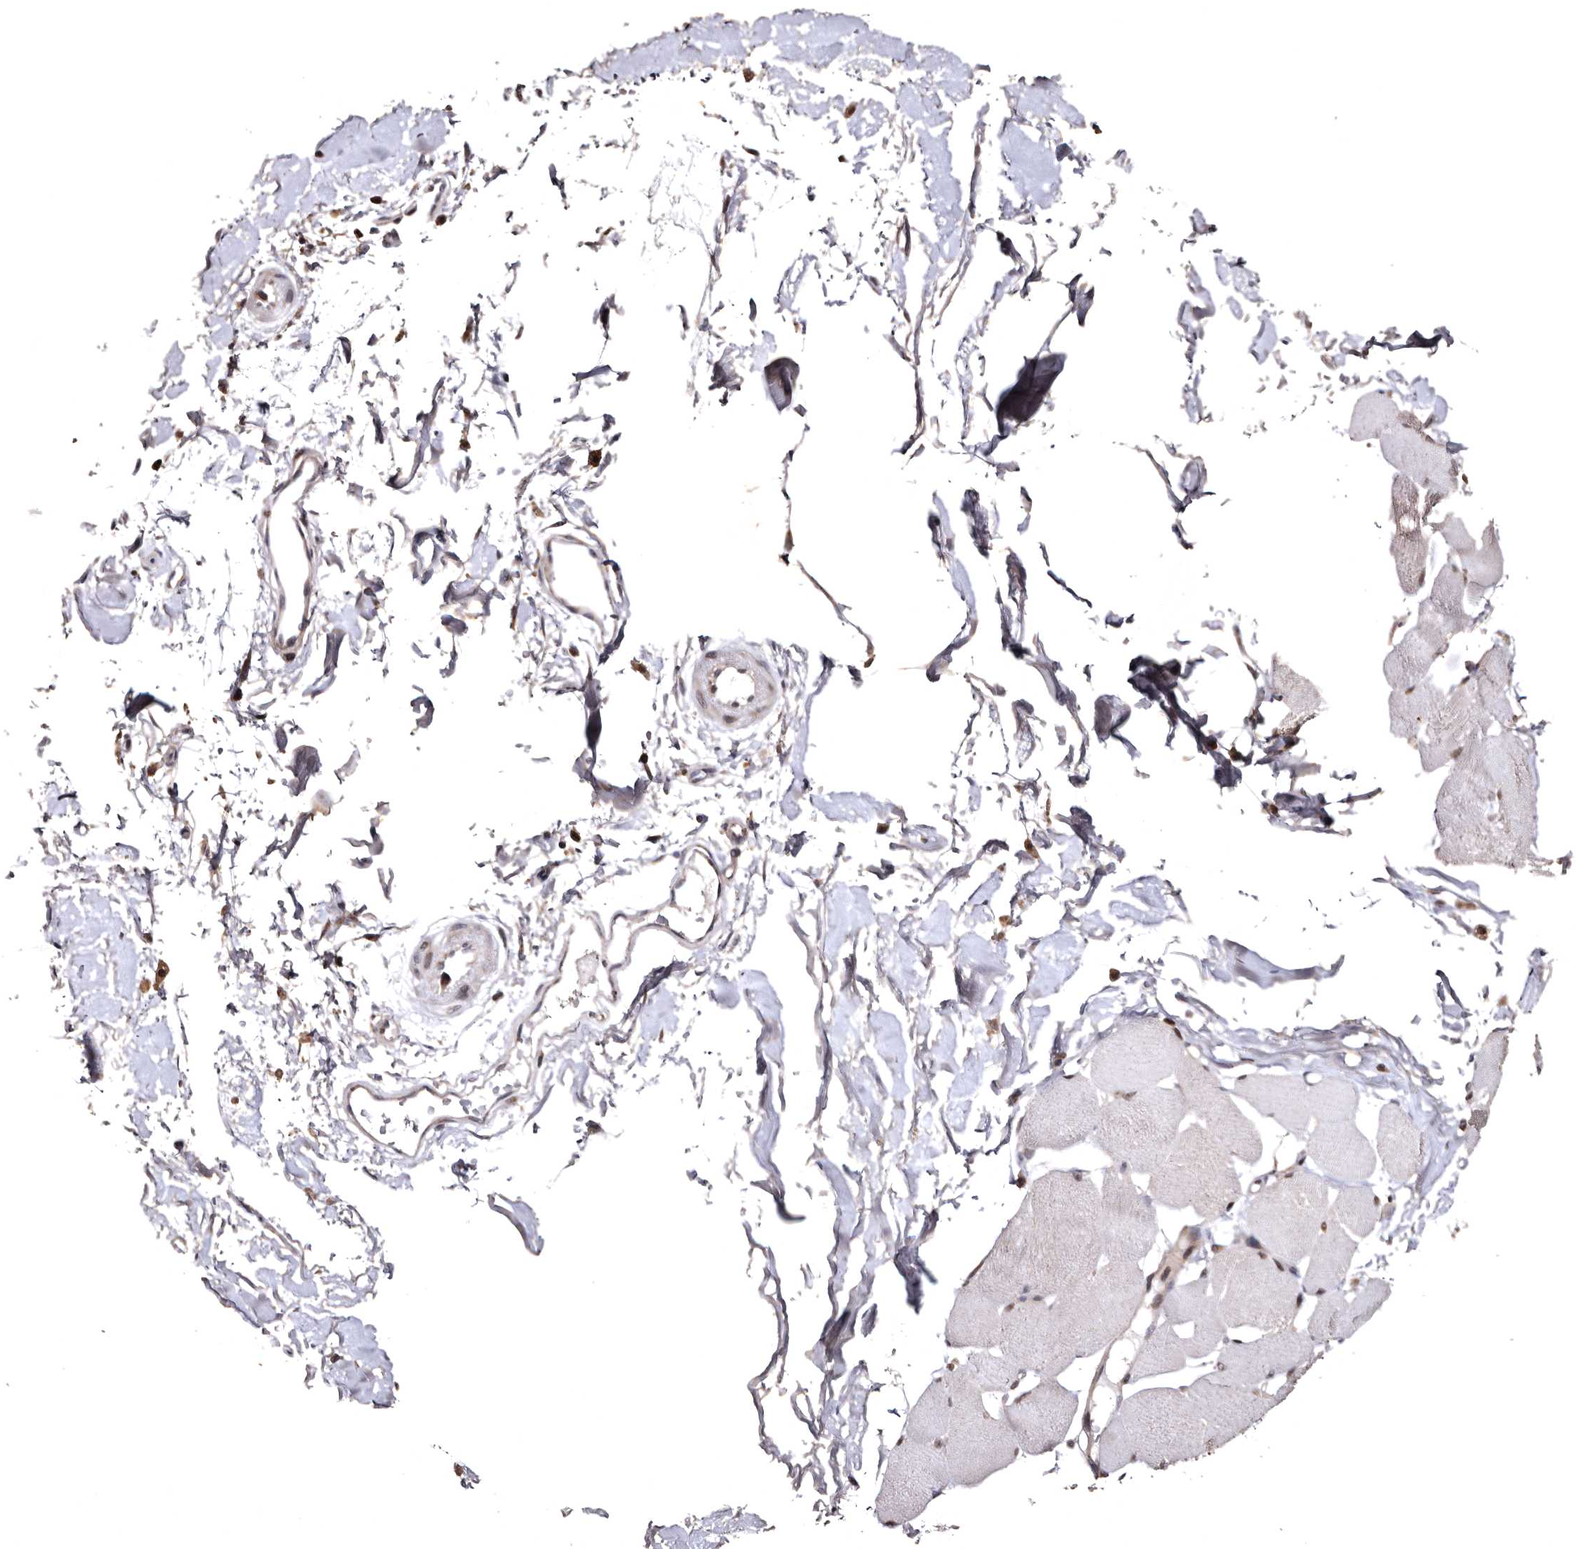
{"staining": {"intensity": "moderate", "quantity": "<25%", "location": "nuclear"}, "tissue": "skeletal muscle", "cell_type": "Myocytes", "image_type": "normal", "snomed": [{"axis": "morphology", "description": "Normal tissue, NOS"}, {"axis": "topography", "description": "Skin"}, {"axis": "topography", "description": "Skeletal muscle"}], "caption": "A low amount of moderate nuclear positivity is seen in about <25% of myocytes in unremarkable skeletal muscle. Using DAB (brown) and hematoxylin (blue) stains, captured at high magnification using brightfield microscopy.", "gene": "FAM91A1", "patient": {"sex": "male", "age": 83}}